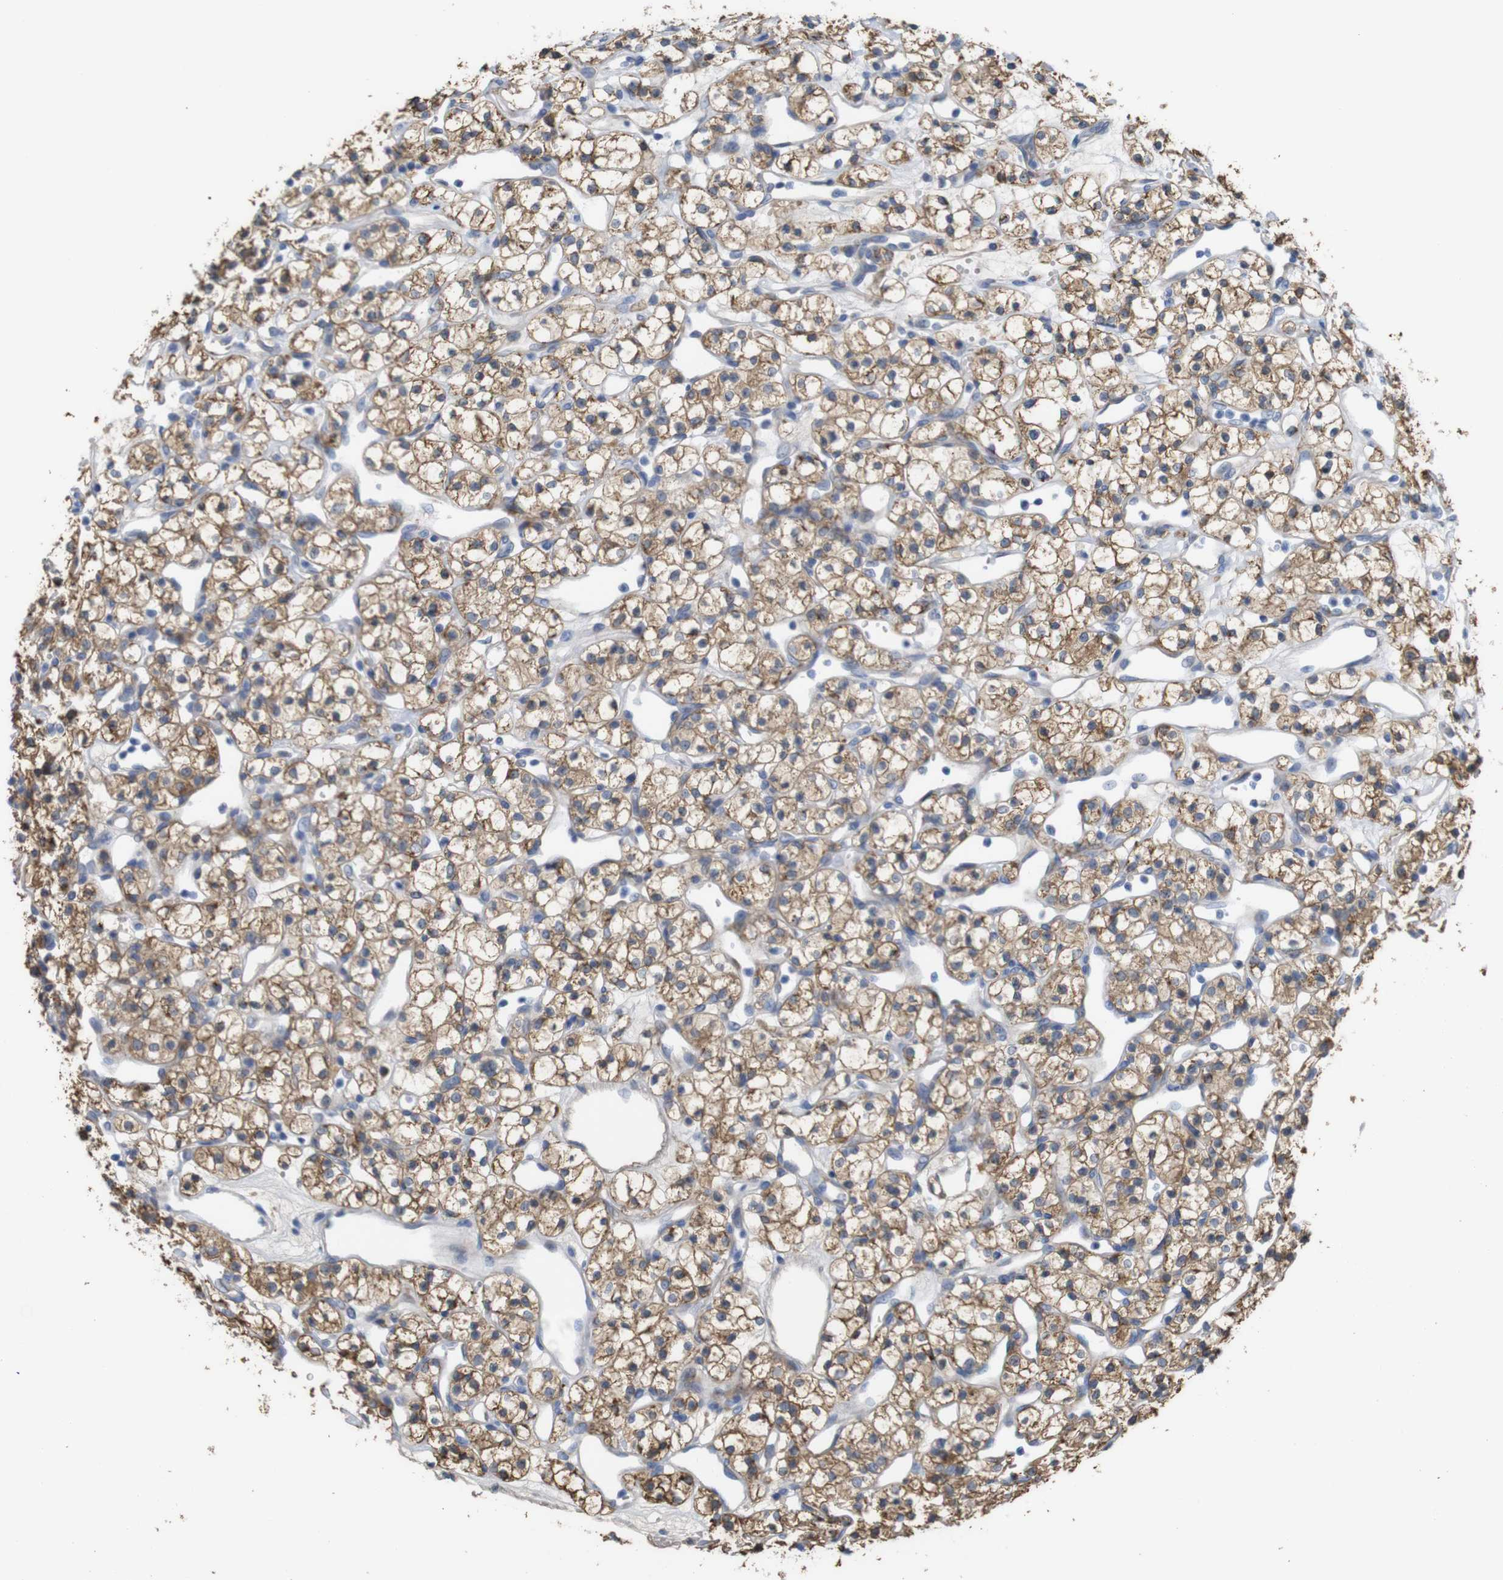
{"staining": {"intensity": "moderate", "quantity": ">75%", "location": "cytoplasmic/membranous"}, "tissue": "renal cancer", "cell_type": "Tumor cells", "image_type": "cancer", "snomed": [{"axis": "morphology", "description": "Adenocarcinoma, NOS"}, {"axis": "topography", "description": "Kidney"}], "caption": "DAB immunohistochemical staining of adenocarcinoma (renal) displays moderate cytoplasmic/membranous protein expression in about >75% of tumor cells.", "gene": "PTPRR", "patient": {"sex": "female", "age": 60}}